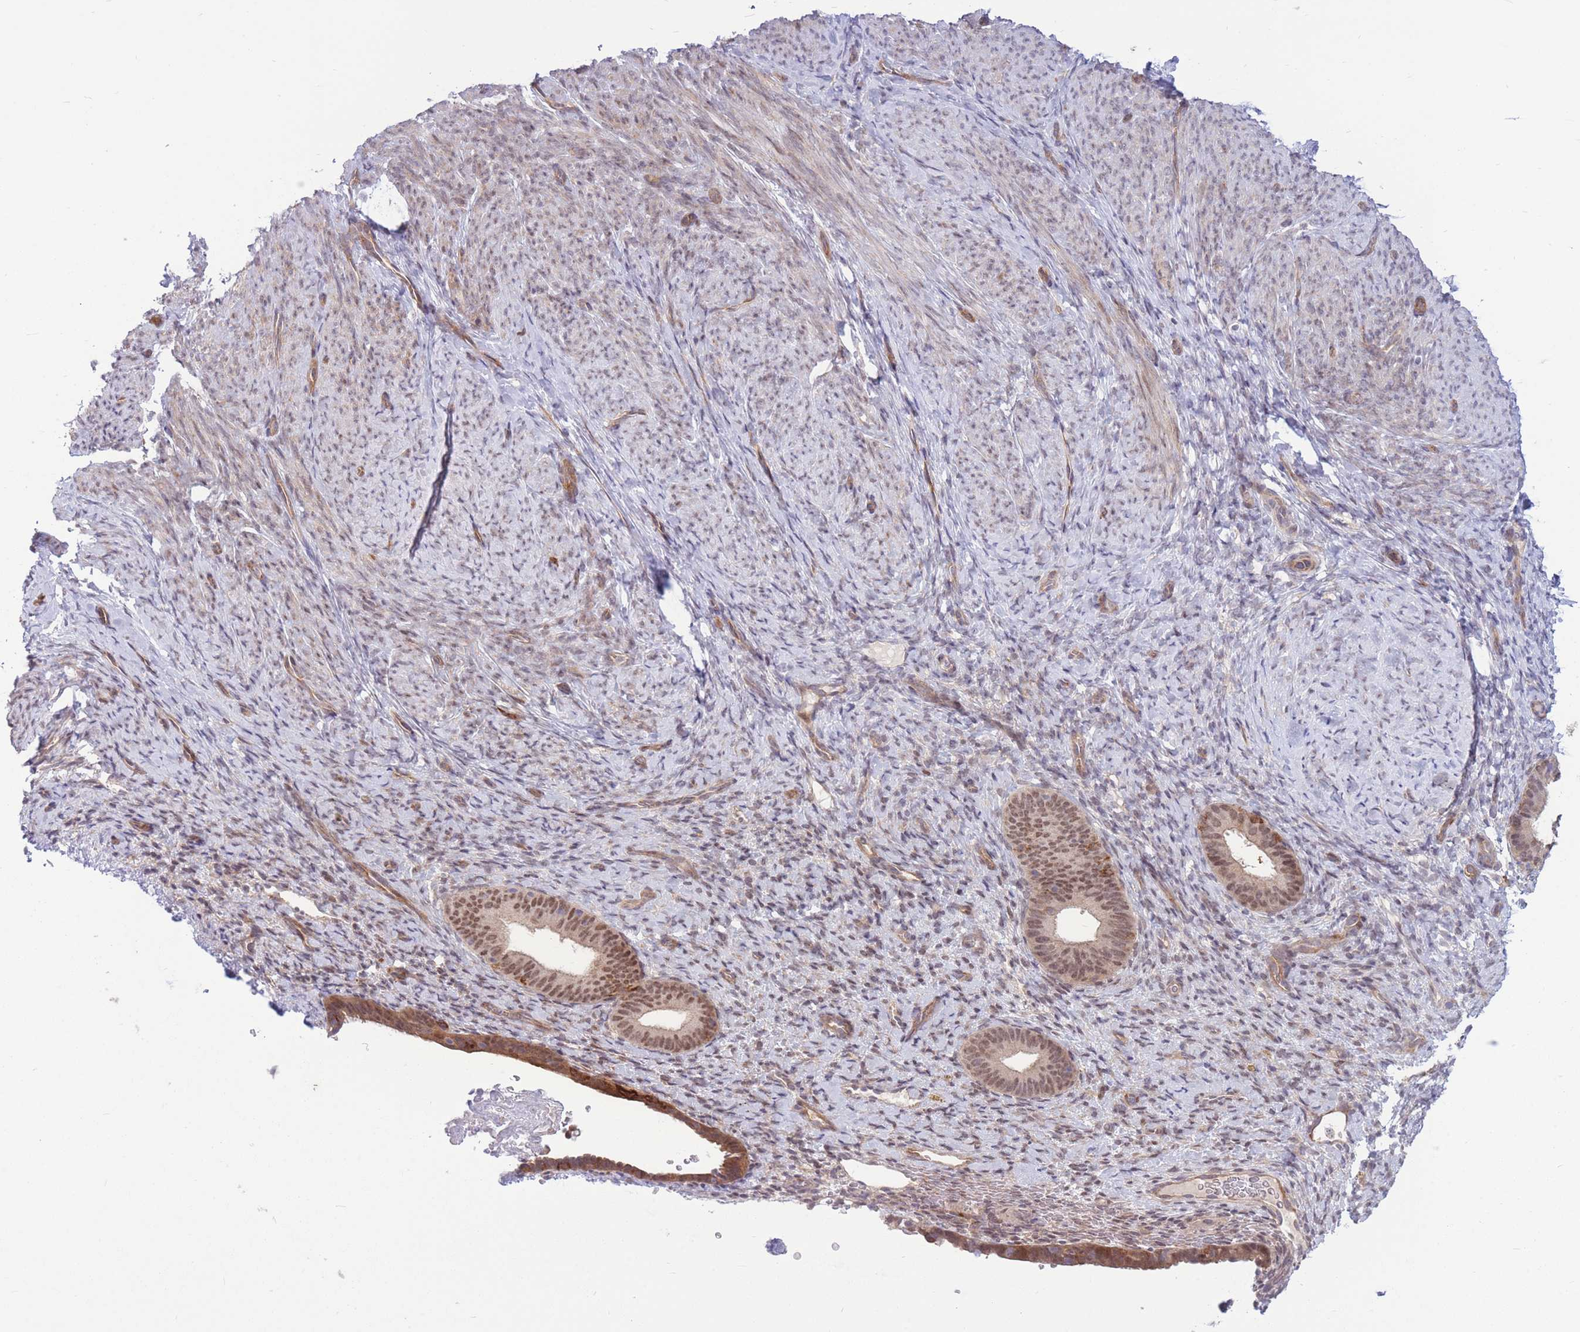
{"staining": {"intensity": "weak", "quantity": "<25%", "location": "nuclear"}, "tissue": "endometrium", "cell_type": "Cells in endometrial stroma", "image_type": "normal", "snomed": [{"axis": "morphology", "description": "Normal tissue, NOS"}, {"axis": "topography", "description": "Endometrium"}], "caption": "High magnification brightfield microscopy of normal endometrium stained with DAB (3,3'-diaminobenzidine) (brown) and counterstained with hematoxylin (blue): cells in endometrial stroma show no significant staining. Brightfield microscopy of immunohistochemistry stained with DAB (brown) and hematoxylin (blue), captured at high magnification.", "gene": "TCF20", "patient": {"sex": "female", "age": 65}}